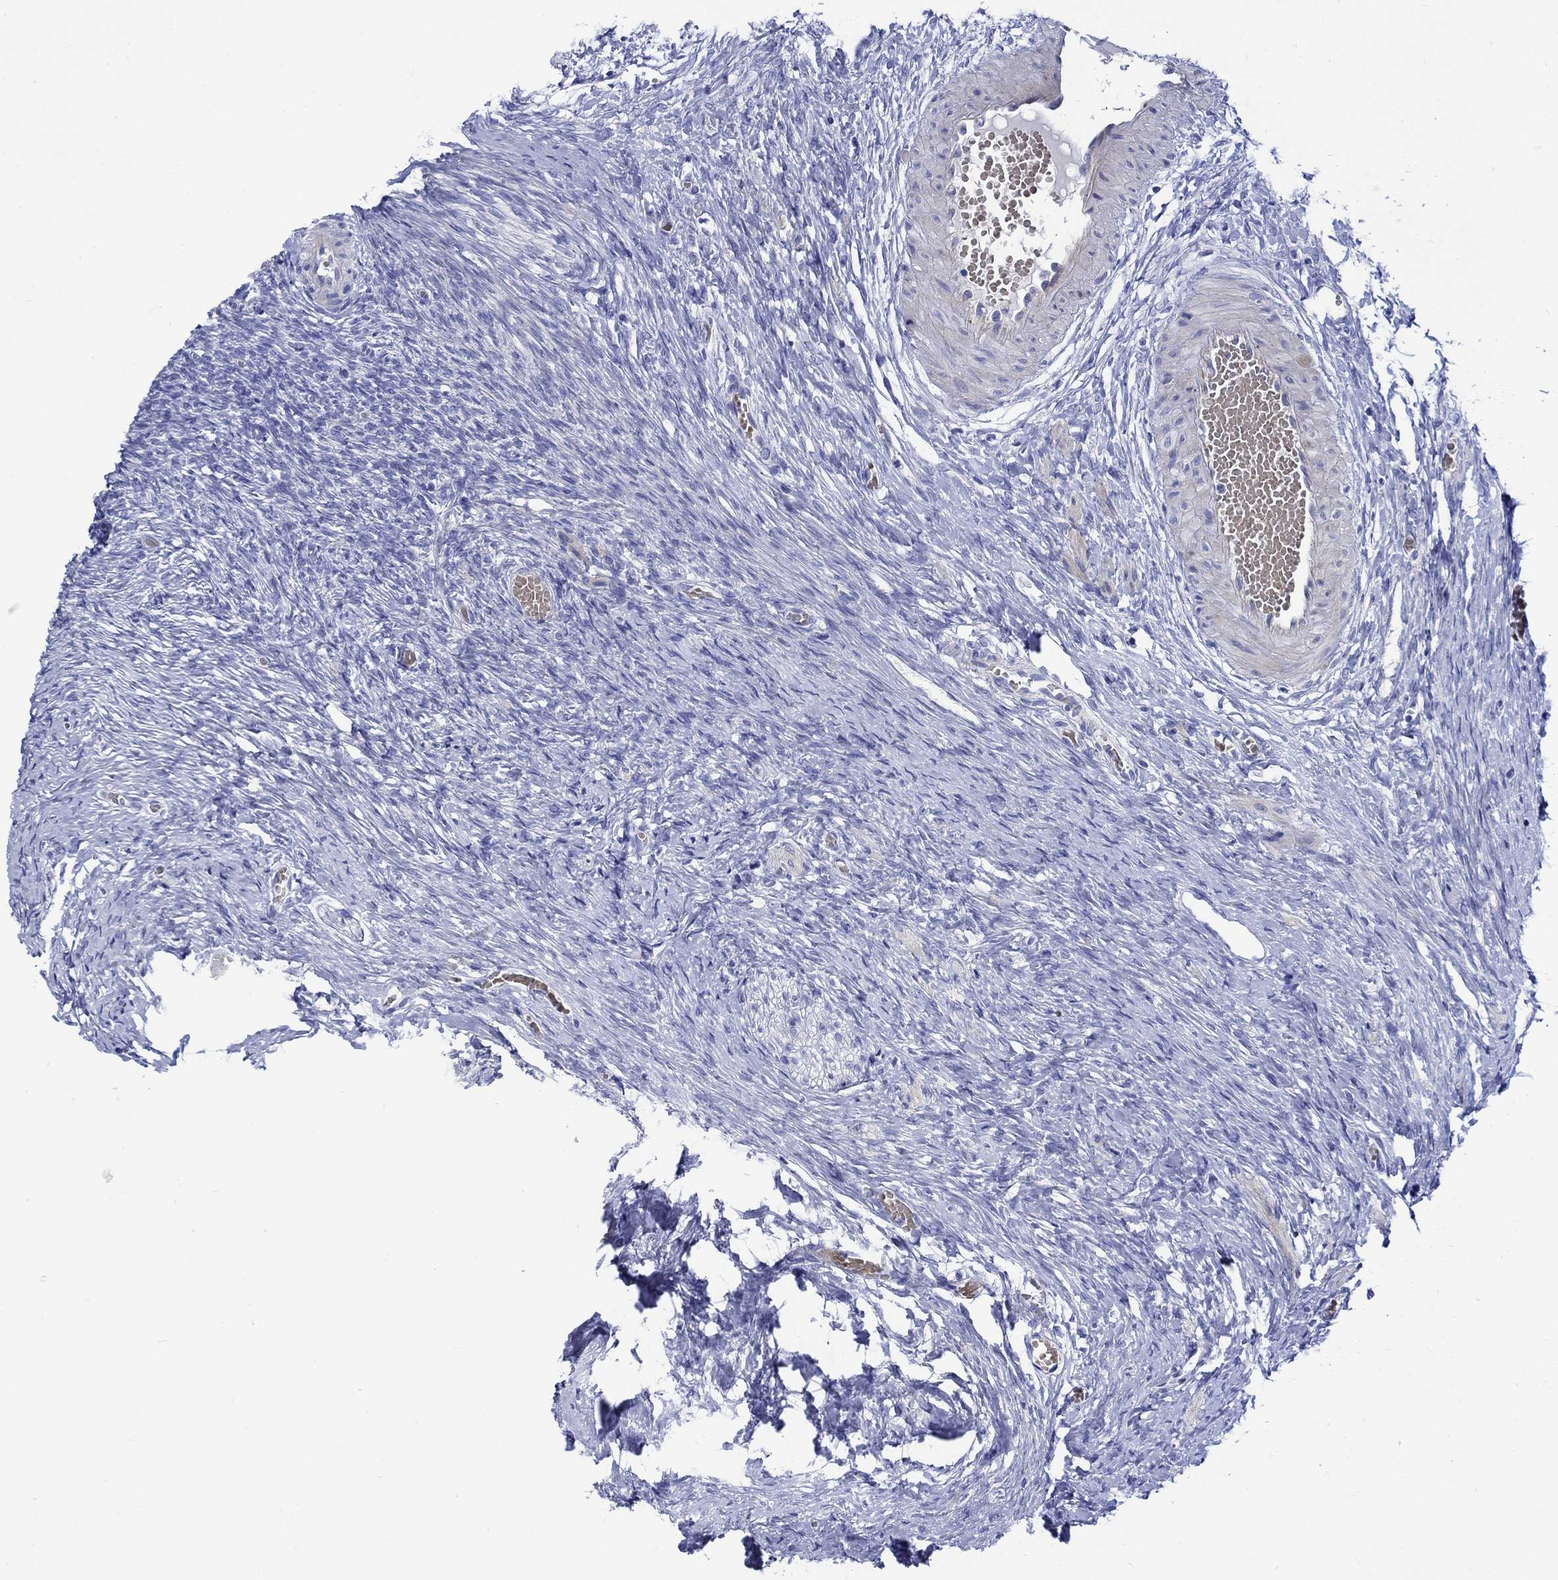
{"staining": {"intensity": "strong", "quantity": "<25%", "location": "cytoplasmic/membranous"}, "tissue": "ovary", "cell_type": "Follicle cells", "image_type": "normal", "snomed": [{"axis": "morphology", "description": "Normal tissue, NOS"}, {"axis": "topography", "description": "Ovary"}], "caption": "Immunohistochemical staining of benign human ovary shows <25% levels of strong cytoplasmic/membranous protein expression in approximately <25% of follicle cells. The protein of interest is stained brown, and the nuclei are stained in blue (DAB IHC with brightfield microscopy, high magnification).", "gene": "NRIP3", "patient": {"sex": "female", "age": 27}}